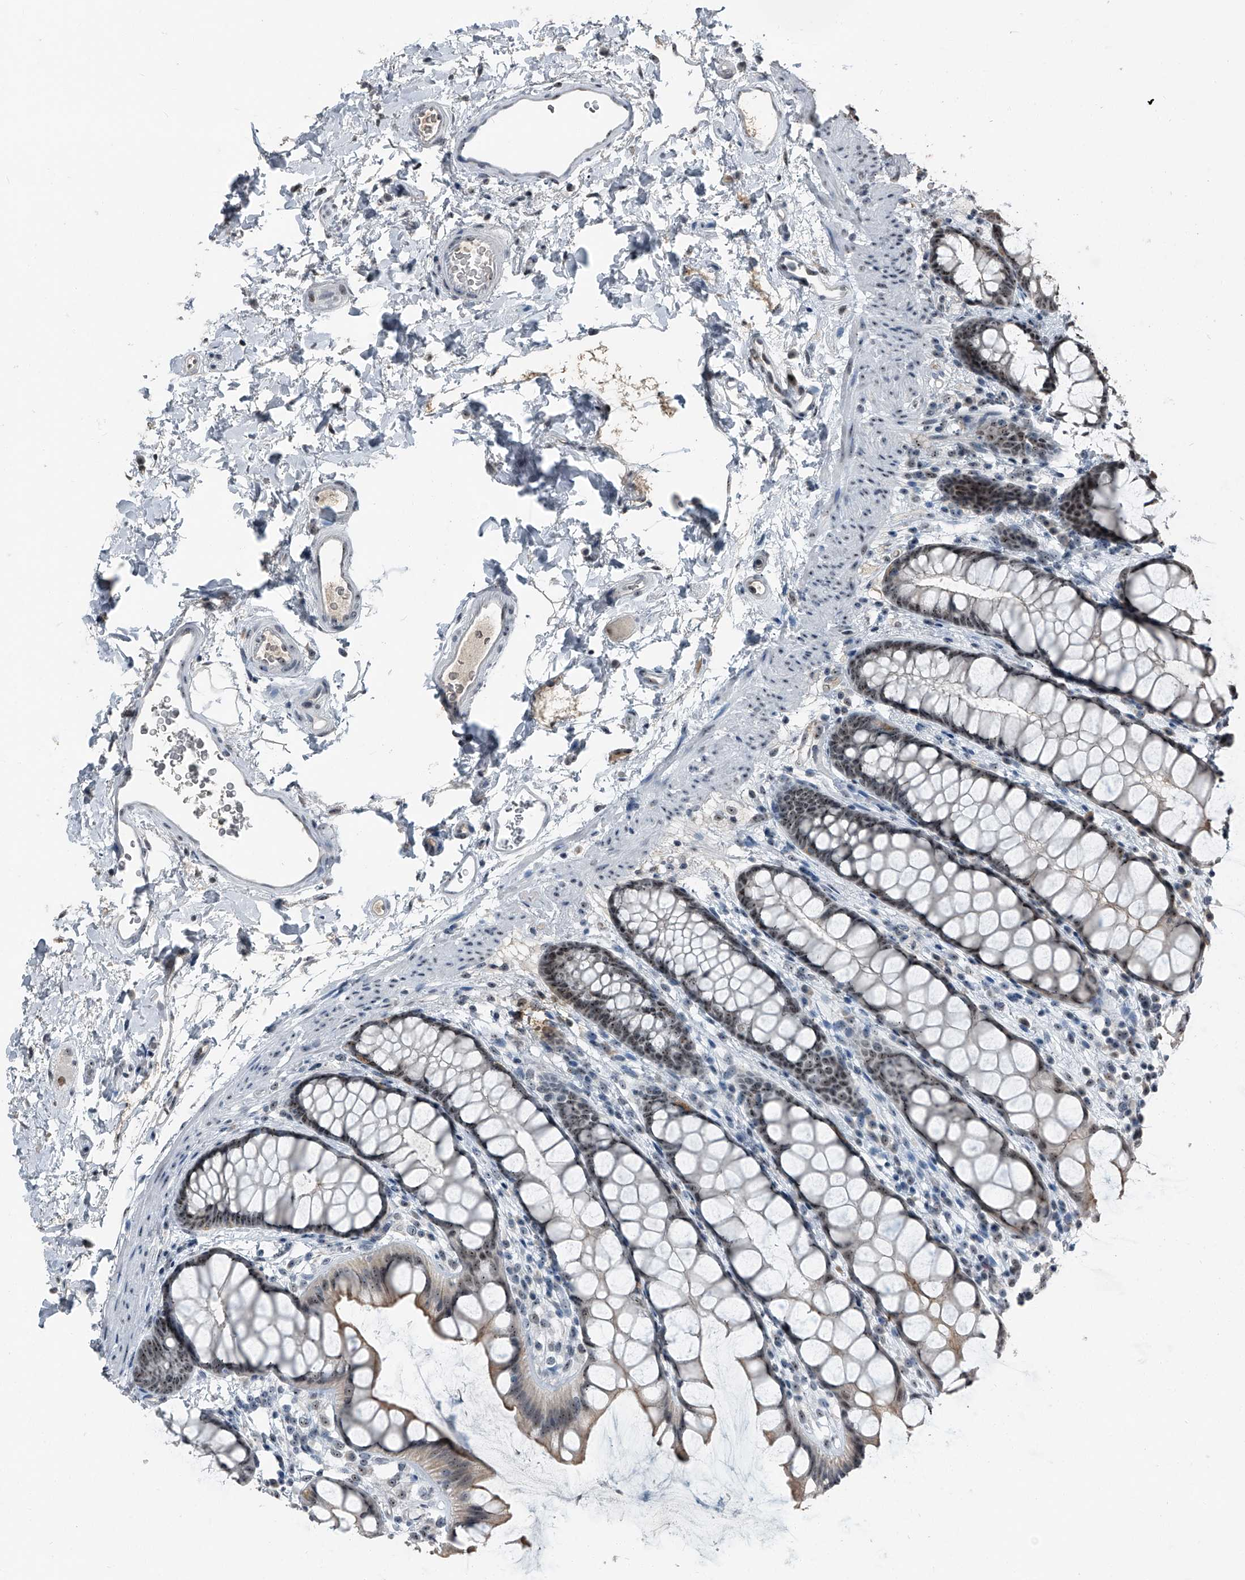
{"staining": {"intensity": "moderate", "quantity": ">75%", "location": "cytoplasmic/membranous,nuclear"}, "tissue": "rectum", "cell_type": "Glandular cells", "image_type": "normal", "snomed": [{"axis": "morphology", "description": "Normal tissue, NOS"}, {"axis": "topography", "description": "Rectum"}], "caption": "The photomicrograph exhibits immunohistochemical staining of benign rectum. There is moderate cytoplasmic/membranous,nuclear staining is appreciated in approximately >75% of glandular cells. The staining was performed using DAB (3,3'-diaminobenzidine) to visualize the protein expression in brown, while the nuclei were stained in blue with hematoxylin (Magnification: 20x).", "gene": "TCOF1", "patient": {"sex": "female", "age": 65}}